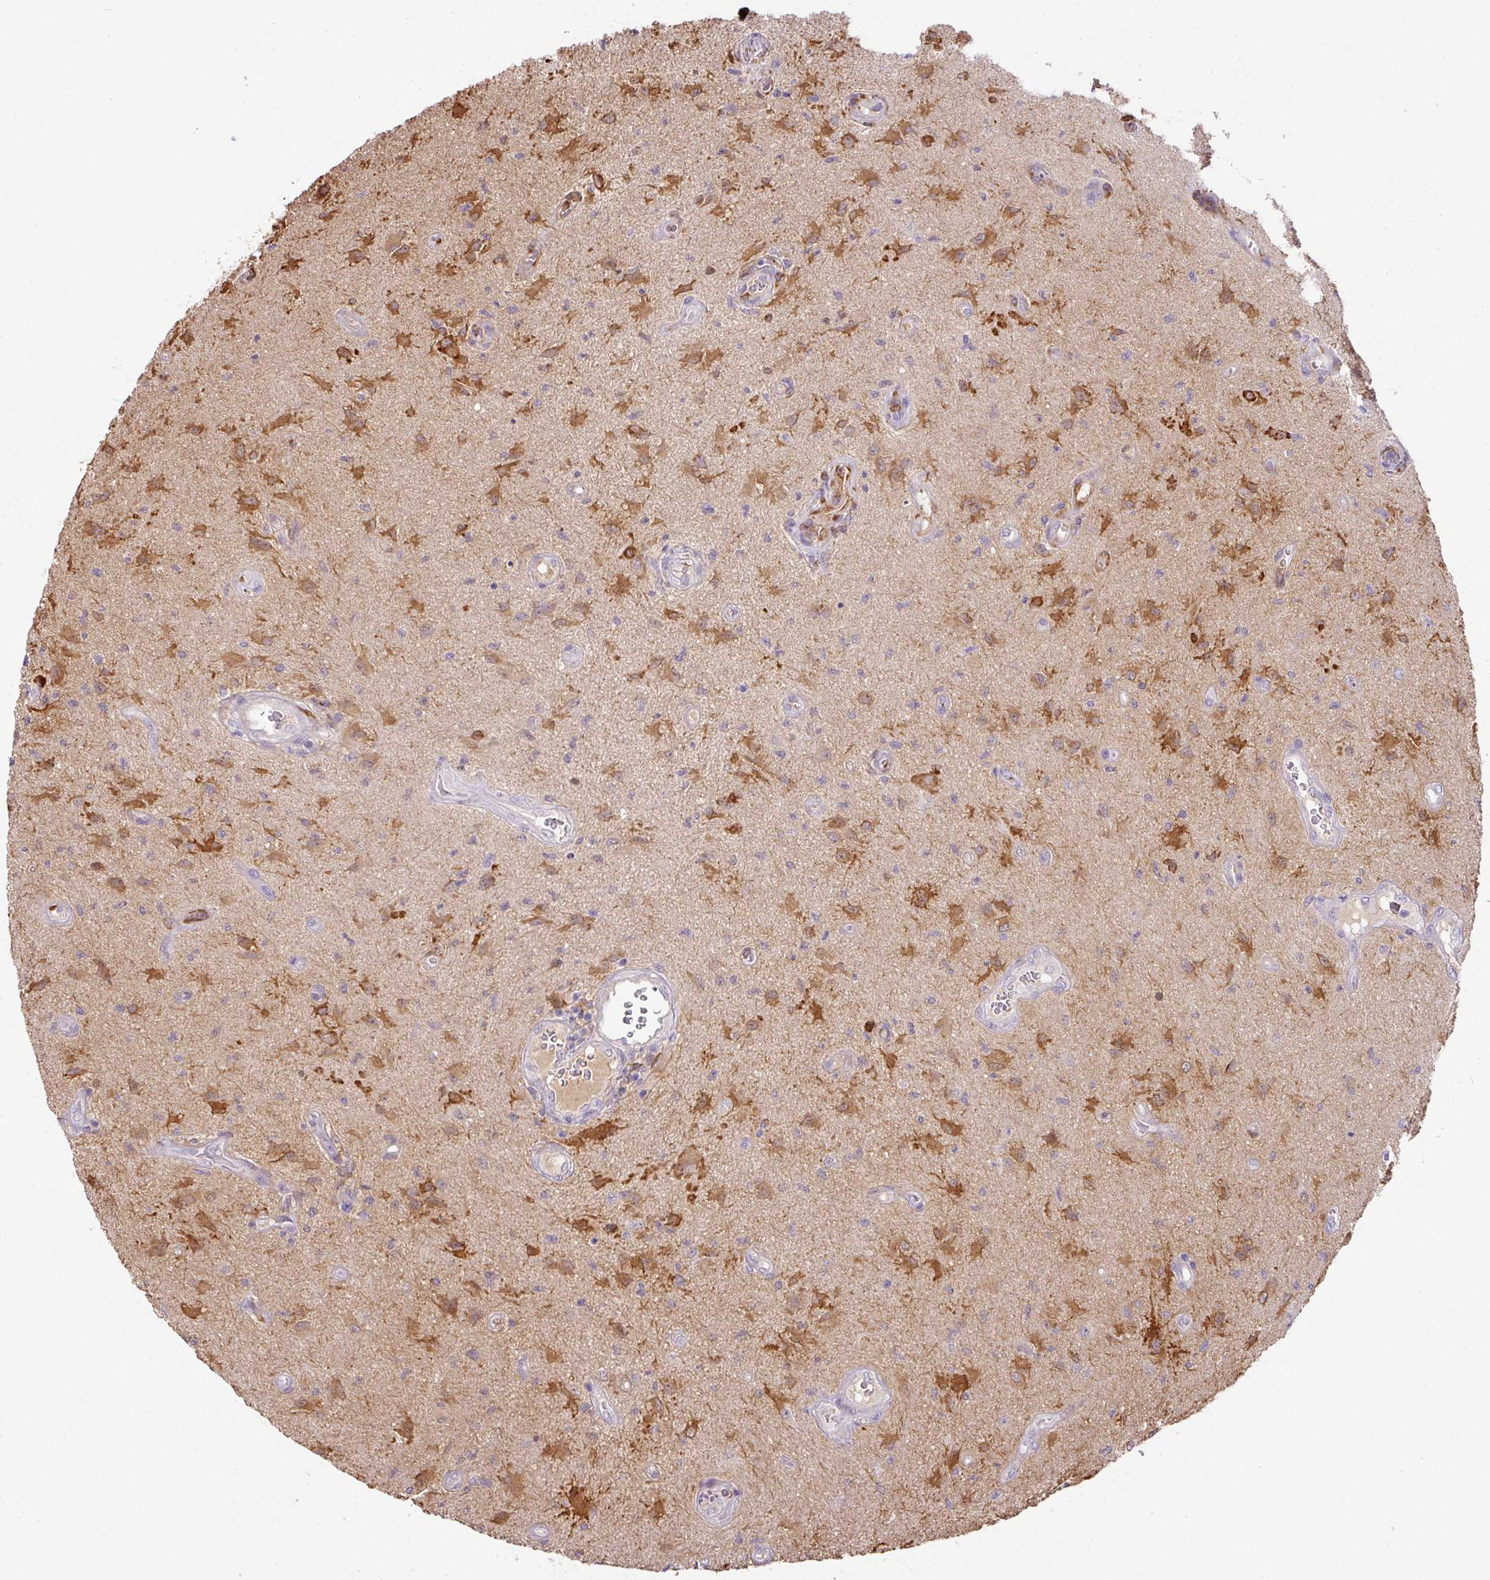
{"staining": {"intensity": "negative", "quantity": "none", "location": "none"}, "tissue": "glioma", "cell_type": "Tumor cells", "image_type": "cancer", "snomed": [{"axis": "morphology", "description": "Glioma, malignant, High grade"}, {"axis": "topography", "description": "Brain"}], "caption": "Immunohistochemistry (IHC) photomicrograph of neoplastic tissue: glioma stained with DAB demonstrates no significant protein expression in tumor cells. (DAB IHC visualized using brightfield microscopy, high magnification).", "gene": "GCNT7", "patient": {"sex": "male", "age": 67}}